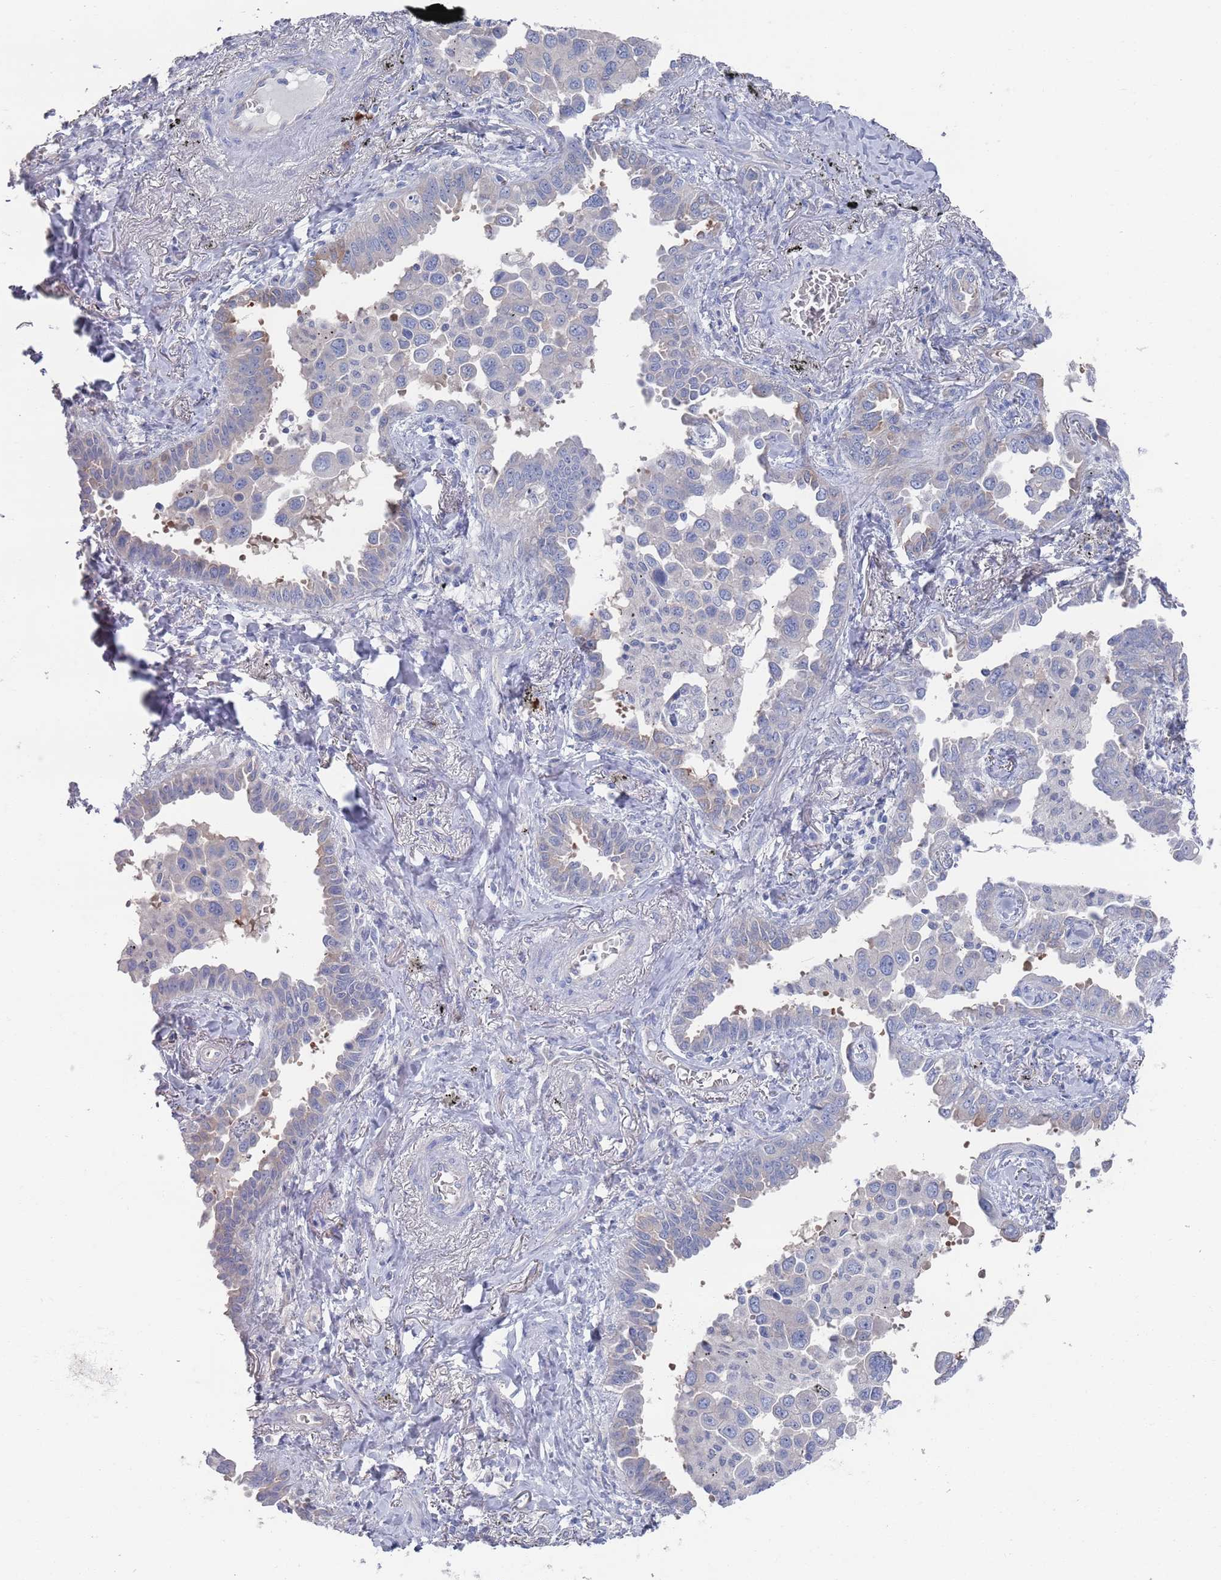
{"staining": {"intensity": "negative", "quantity": "none", "location": "none"}, "tissue": "lung cancer", "cell_type": "Tumor cells", "image_type": "cancer", "snomed": [{"axis": "morphology", "description": "Adenocarcinoma, NOS"}, {"axis": "topography", "description": "Lung"}], "caption": "A photomicrograph of human lung adenocarcinoma is negative for staining in tumor cells. (DAB immunohistochemistry with hematoxylin counter stain).", "gene": "TMCO3", "patient": {"sex": "male", "age": 67}}